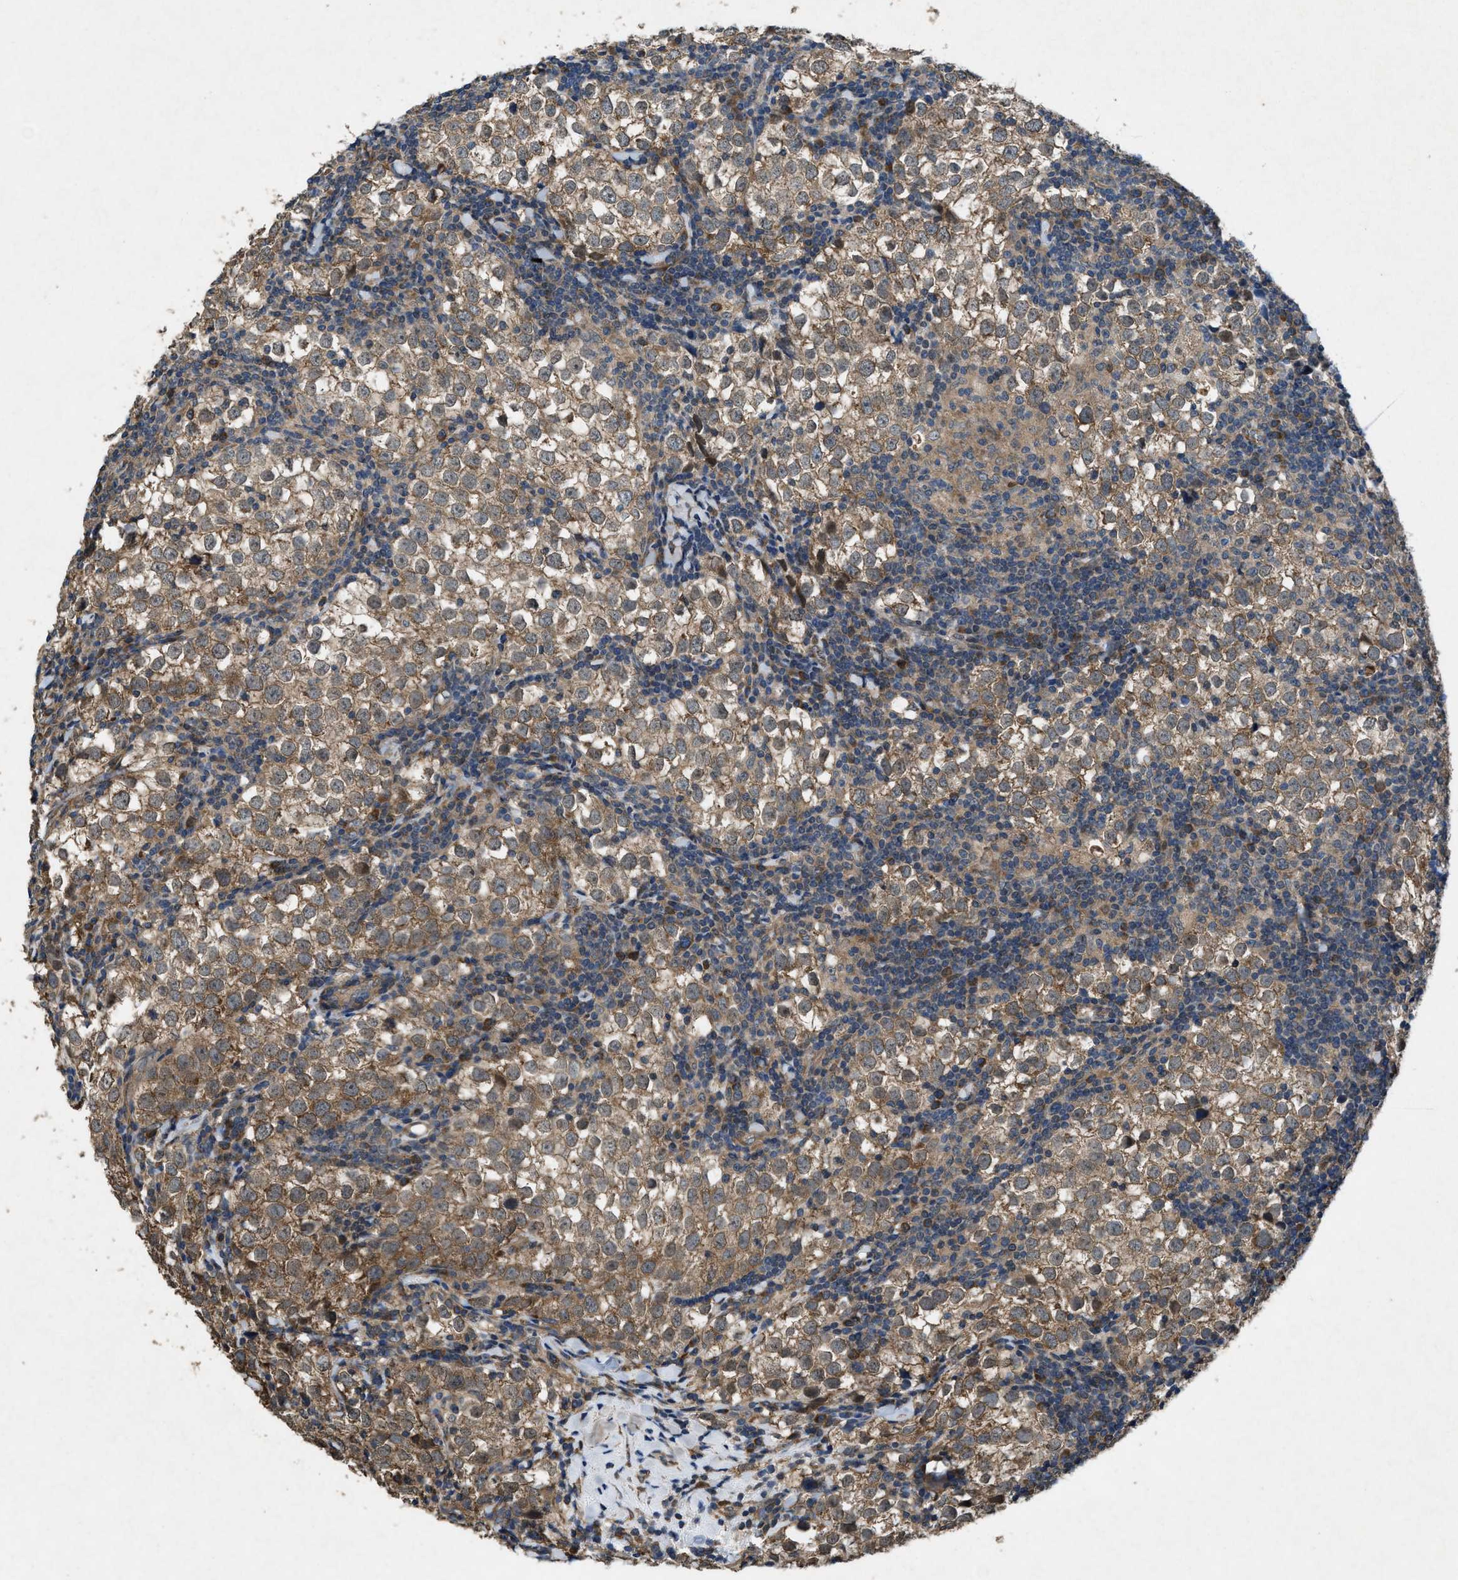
{"staining": {"intensity": "moderate", "quantity": ">75%", "location": "cytoplasmic/membranous"}, "tissue": "testis cancer", "cell_type": "Tumor cells", "image_type": "cancer", "snomed": [{"axis": "morphology", "description": "Seminoma, NOS"}, {"axis": "morphology", "description": "Carcinoma, Embryonal, NOS"}, {"axis": "topography", "description": "Testis"}], "caption": "A brown stain labels moderate cytoplasmic/membranous staining of a protein in human seminoma (testis) tumor cells.", "gene": "ARL6", "patient": {"sex": "male", "age": 36}}